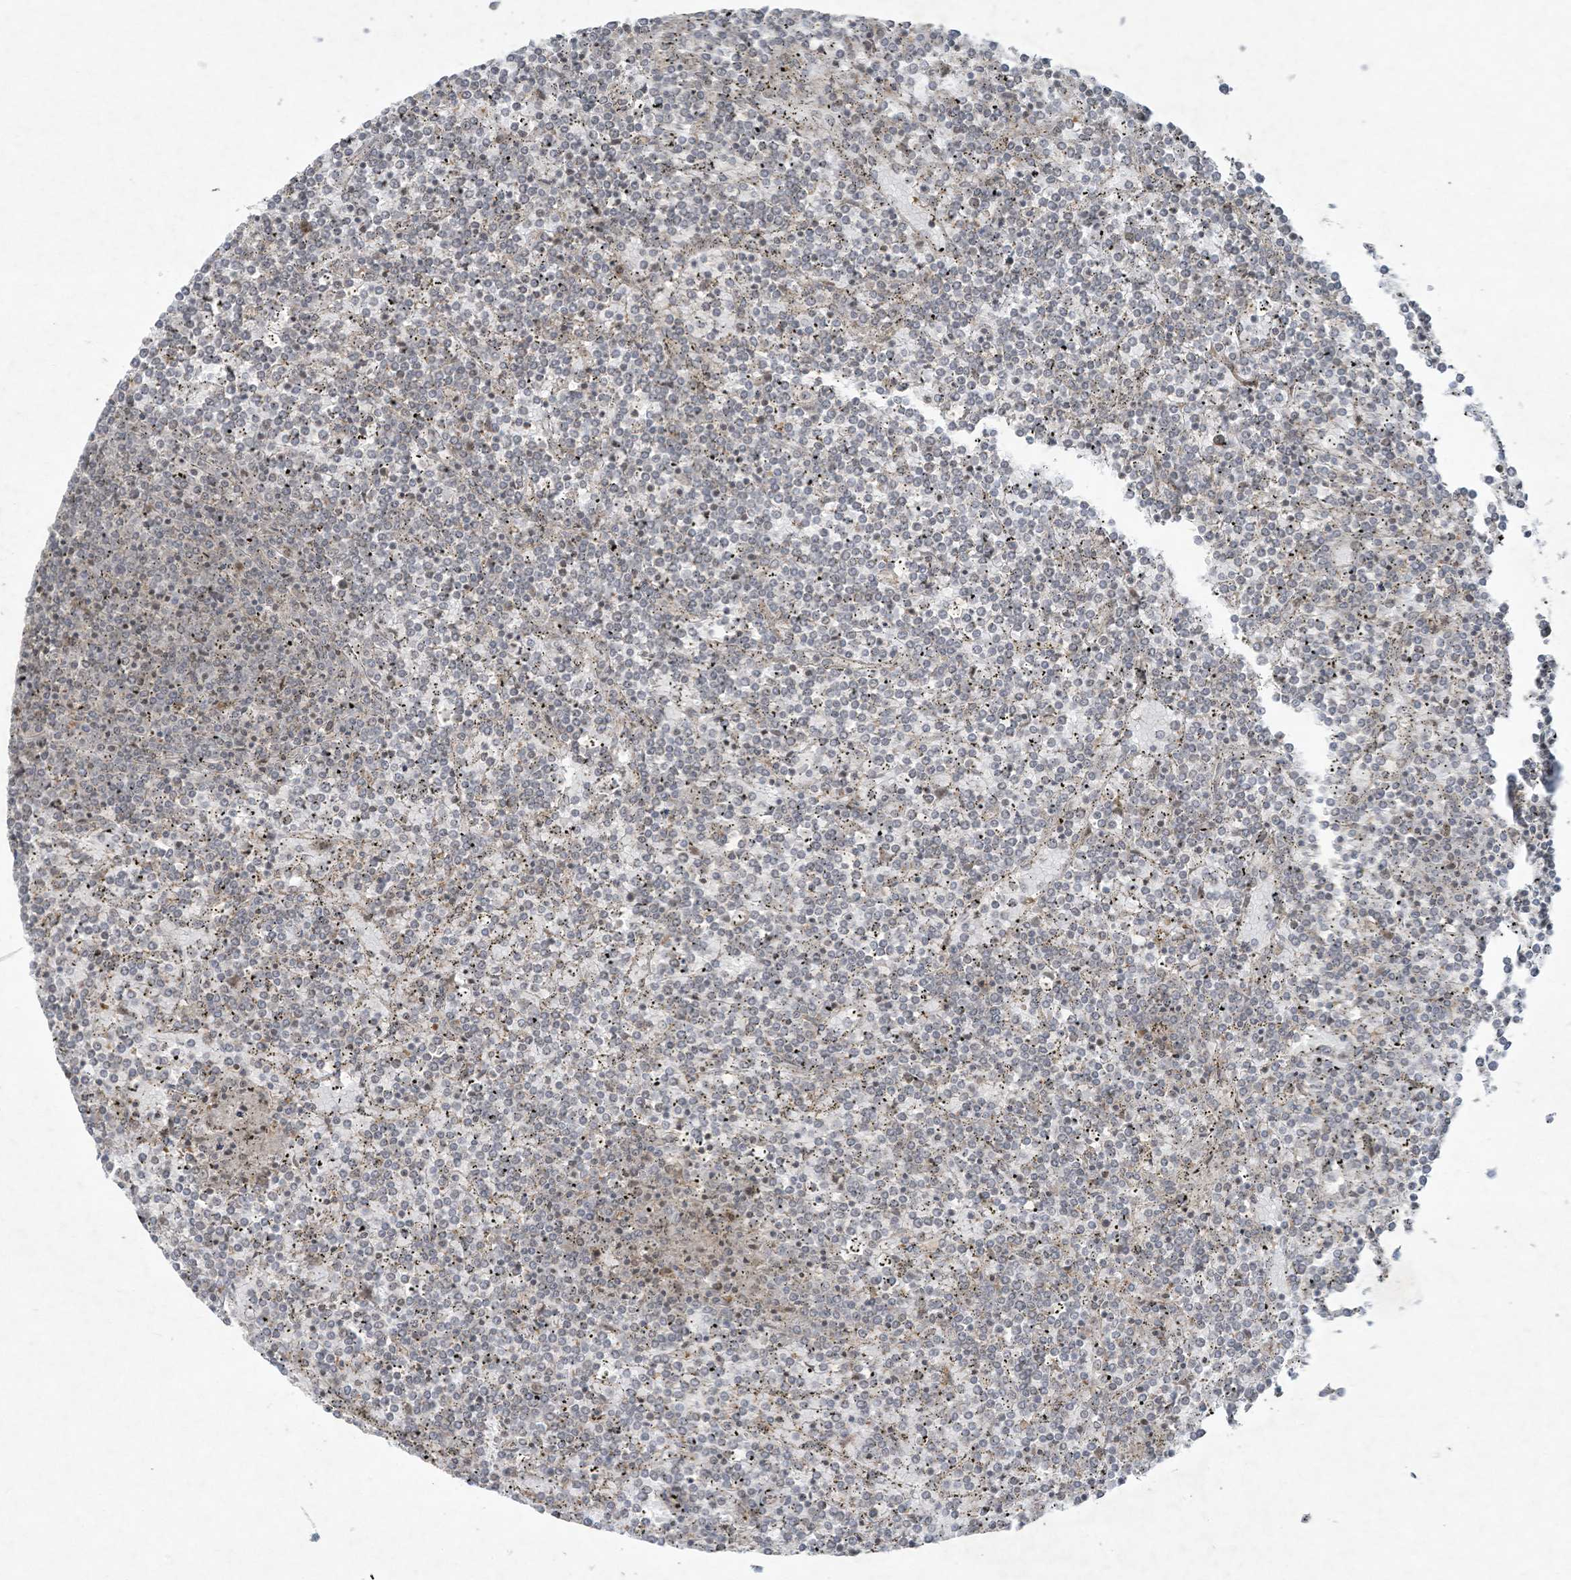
{"staining": {"intensity": "negative", "quantity": "none", "location": "none"}, "tissue": "lymphoma", "cell_type": "Tumor cells", "image_type": "cancer", "snomed": [{"axis": "morphology", "description": "Malignant lymphoma, non-Hodgkin's type, Low grade"}, {"axis": "topography", "description": "Spleen"}], "caption": "High magnification brightfield microscopy of lymphoma stained with DAB (brown) and counterstained with hematoxylin (blue): tumor cells show no significant expression.", "gene": "ZNF263", "patient": {"sex": "female", "age": 19}}